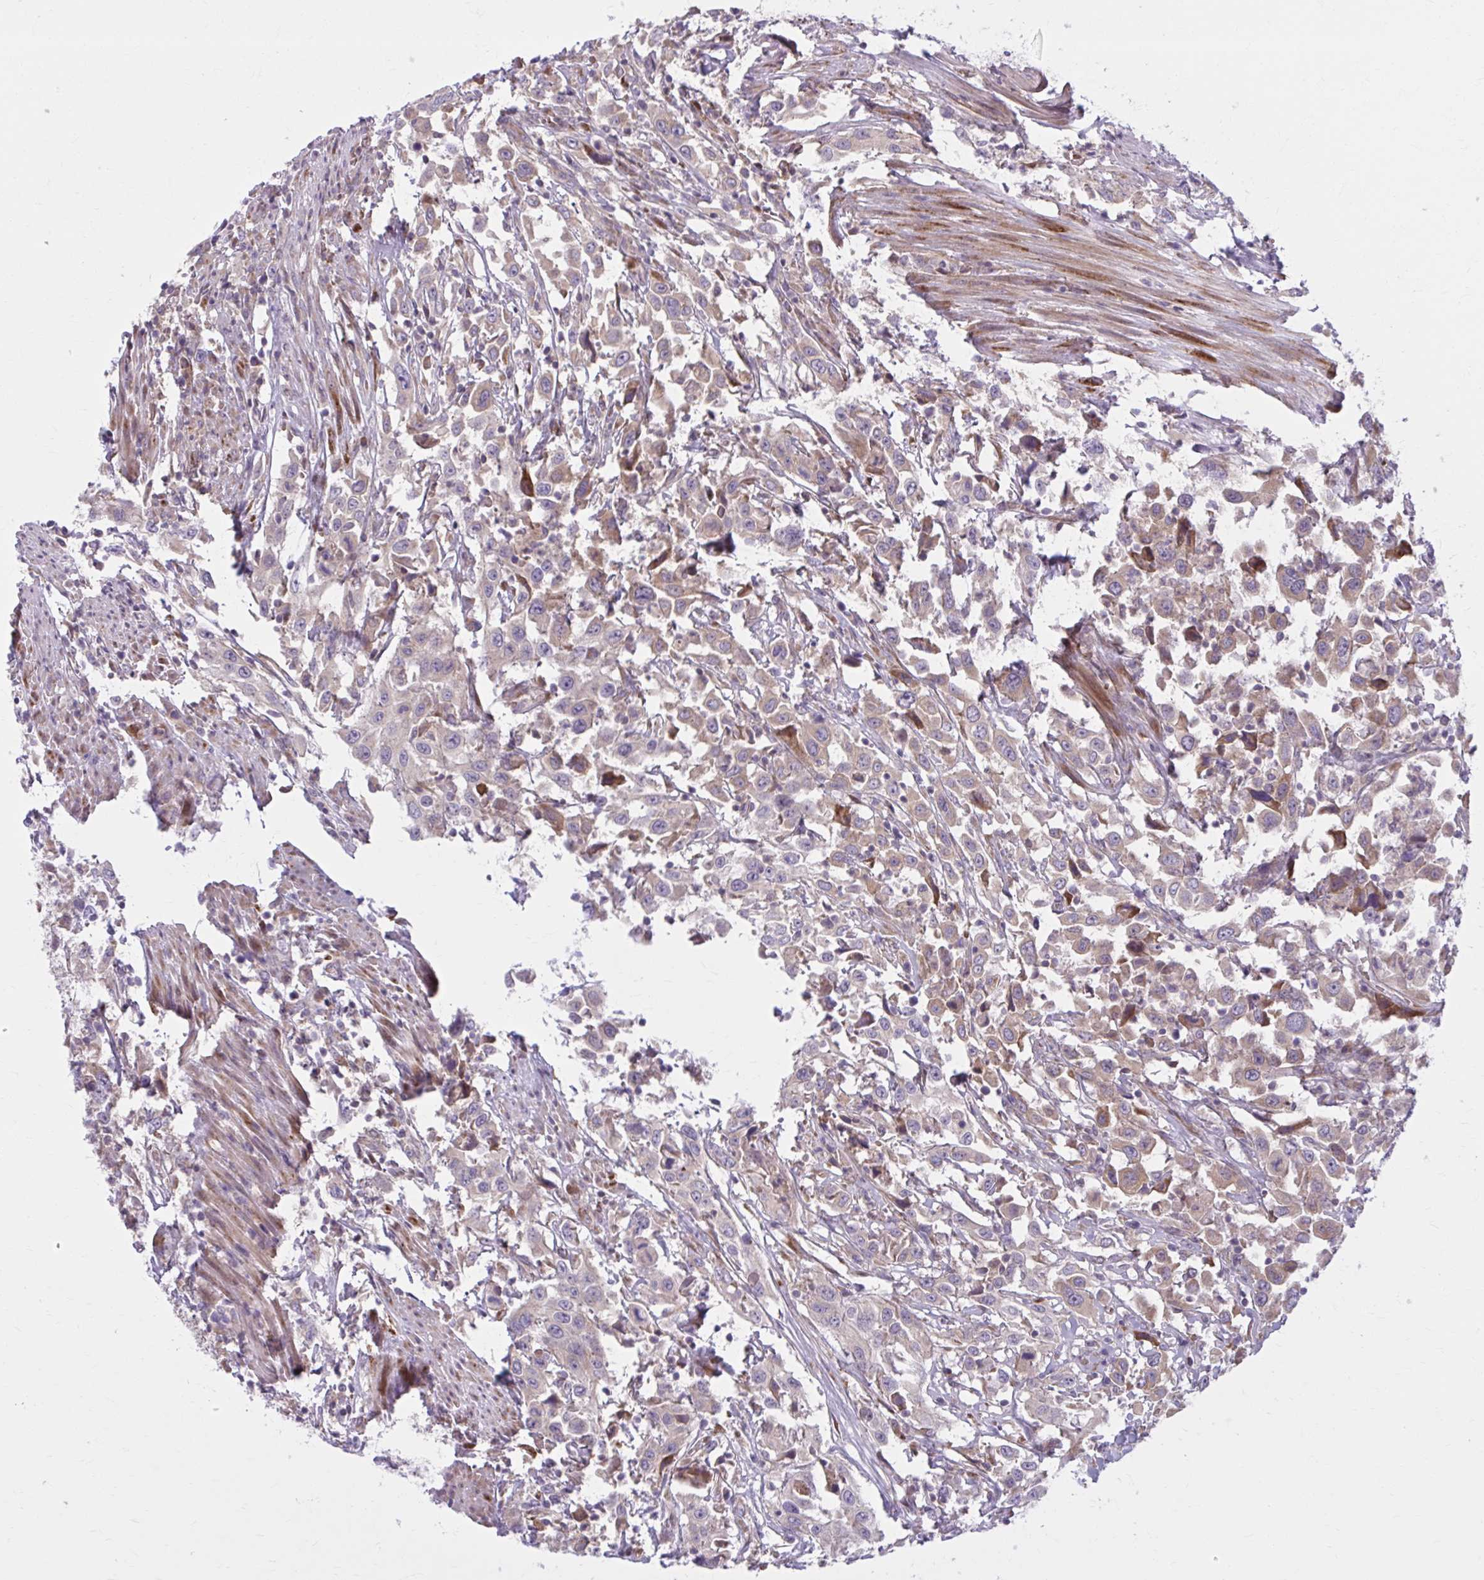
{"staining": {"intensity": "moderate", "quantity": "<25%", "location": "cytoplasmic/membranous"}, "tissue": "urothelial cancer", "cell_type": "Tumor cells", "image_type": "cancer", "snomed": [{"axis": "morphology", "description": "Urothelial carcinoma, High grade"}, {"axis": "topography", "description": "Urinary bladder"}], "caption": "This photomicrograph shows high-grade urothelial carcinoma stained with IHC to label a protein in brown. The cytoplasmic/membranous of tumor cells show moderate positivity for the protein. Nuclei are counter-stained blue.", "gene": "SNF8", "patient": {"sex": "male", "age": 61}}